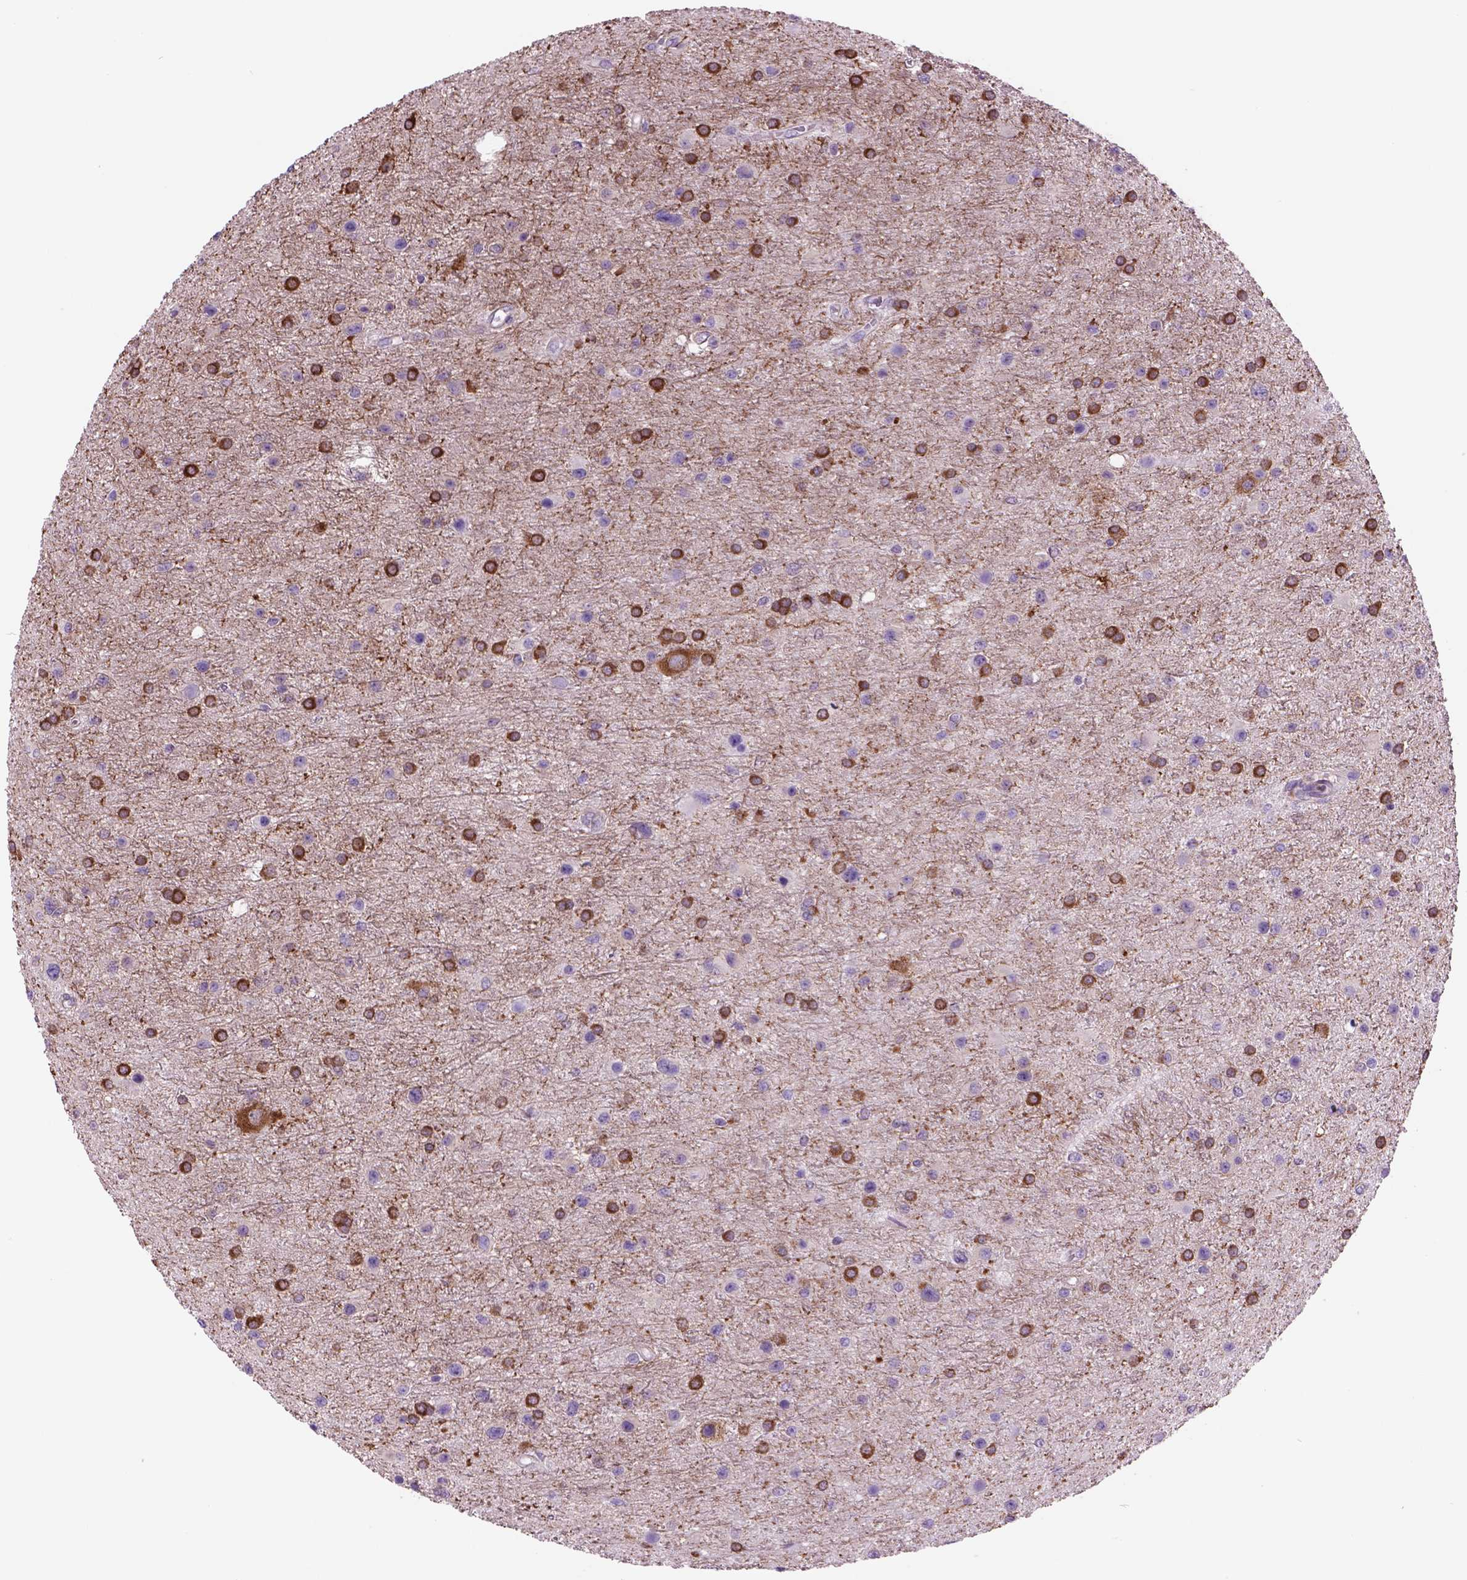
{"staining": {"intensity": "strong", "quantity": "<25%", "location": "cytoplasmic/membranous"}, "tissue": "glioma", "cell_type": "Tumor cells", "image_type": "cancer", "snomed": [{"axis": "morphology", "description": "Glioma, malignant, Low grade"}, {"axis": "topography", "description": "Brain"}], "caption": "Immunohistochemical staining of glioma displays medium levels of strong cytoplasmic/membranous protein staining in approximately <25% of tumor cells.", "gene": "PIAS3", "patient": {"sex": "female", "age": 32}}